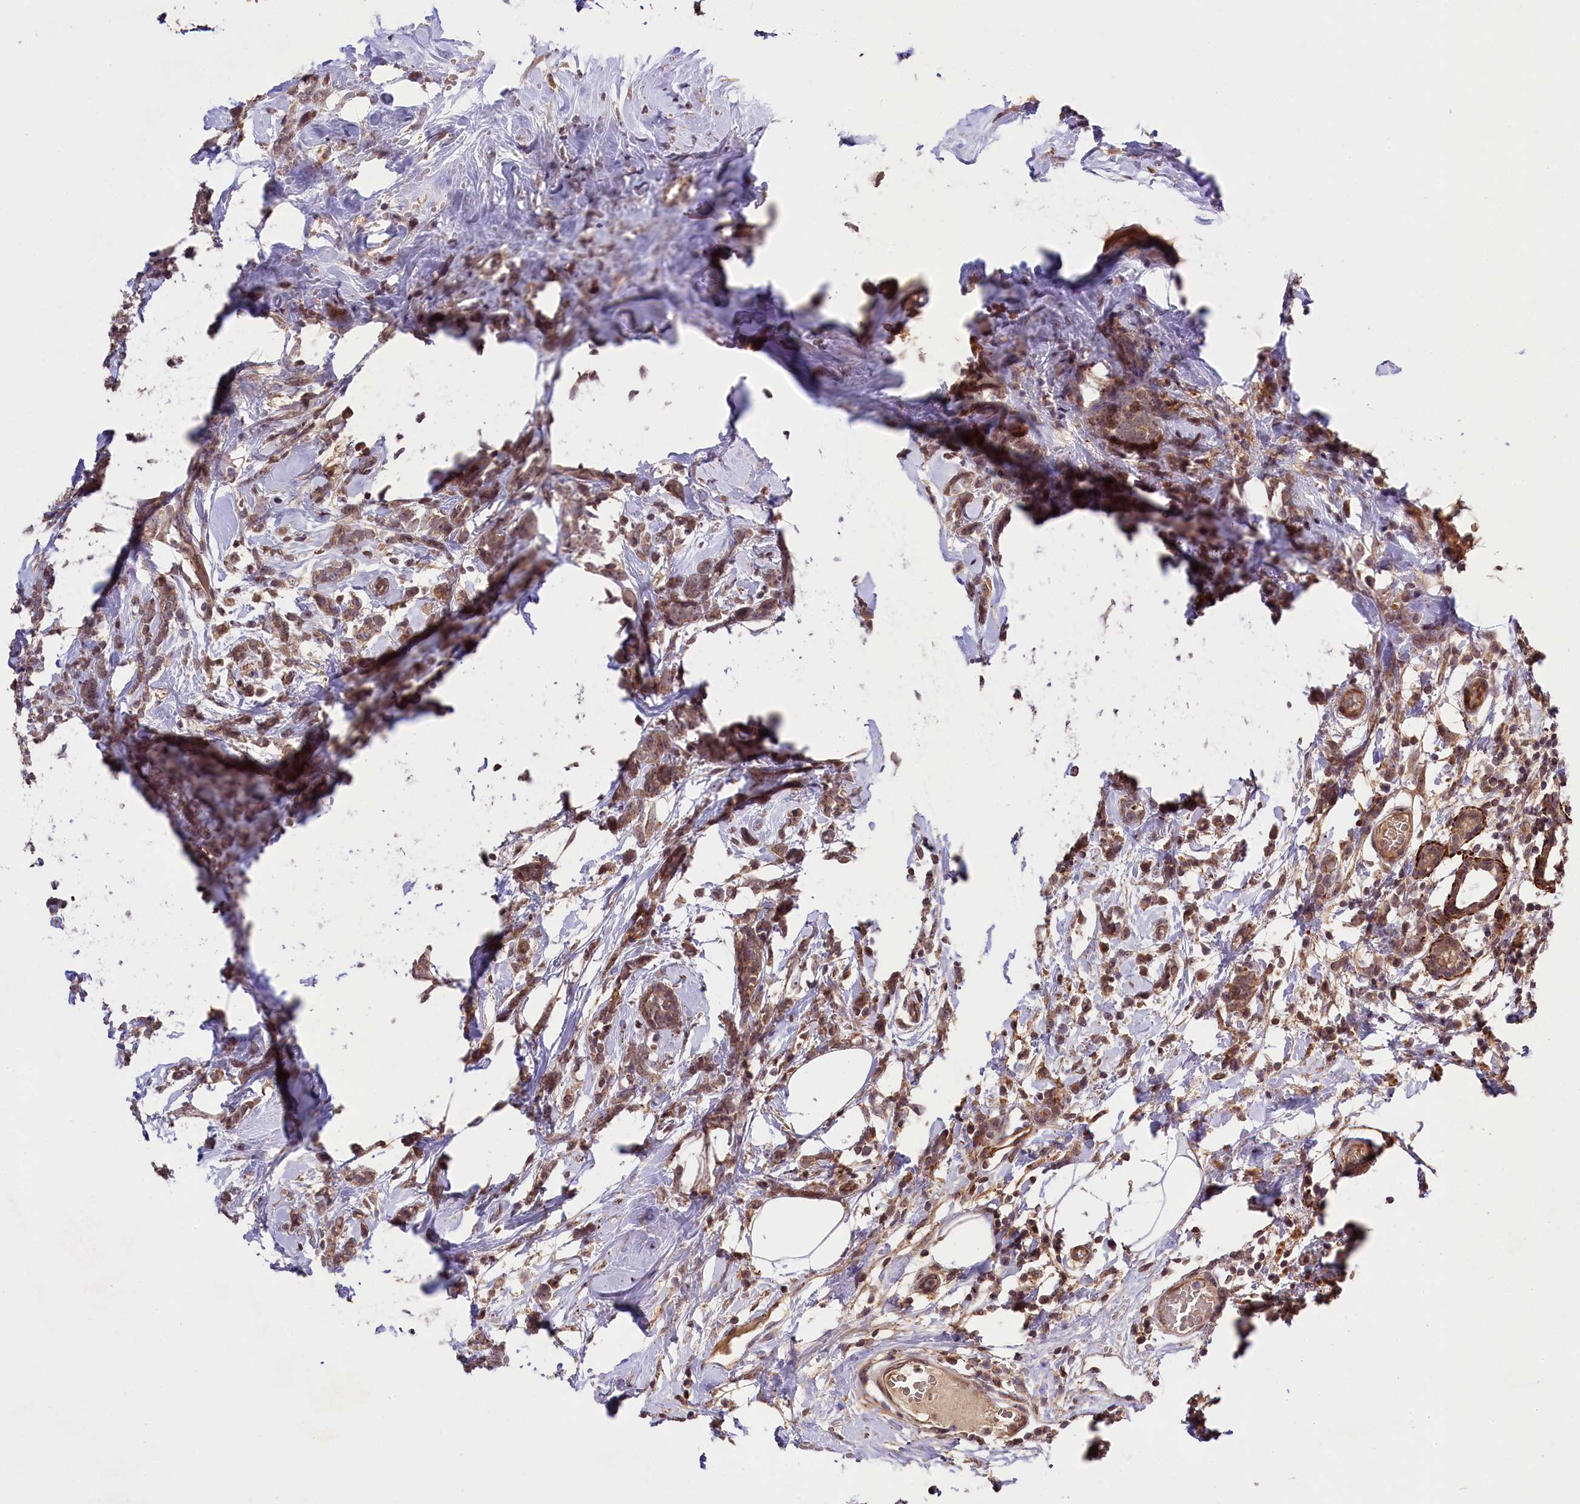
{"staining": {"intensity": "moderate", "quantity": ">75%", "location": "cytoplasmic/membranous"}, "tissue": "breast cancer", "cell_type": "Tumor cells", "image_type": "cancer", "snomed": [{"axis": "morphology", "description": "Lobular carcinoma"}, {"axis": "topography", "description": "Breast"}], "caption": "This is a photomicrograph of immunohistochemistry (IHC) staining of breast lobular carcinoma, which shows moderate positivity in the cytoplasmic/membranous of tumor cells.", "gene": "ZNF480", "patient": {"sex": "female", "age": 58}}